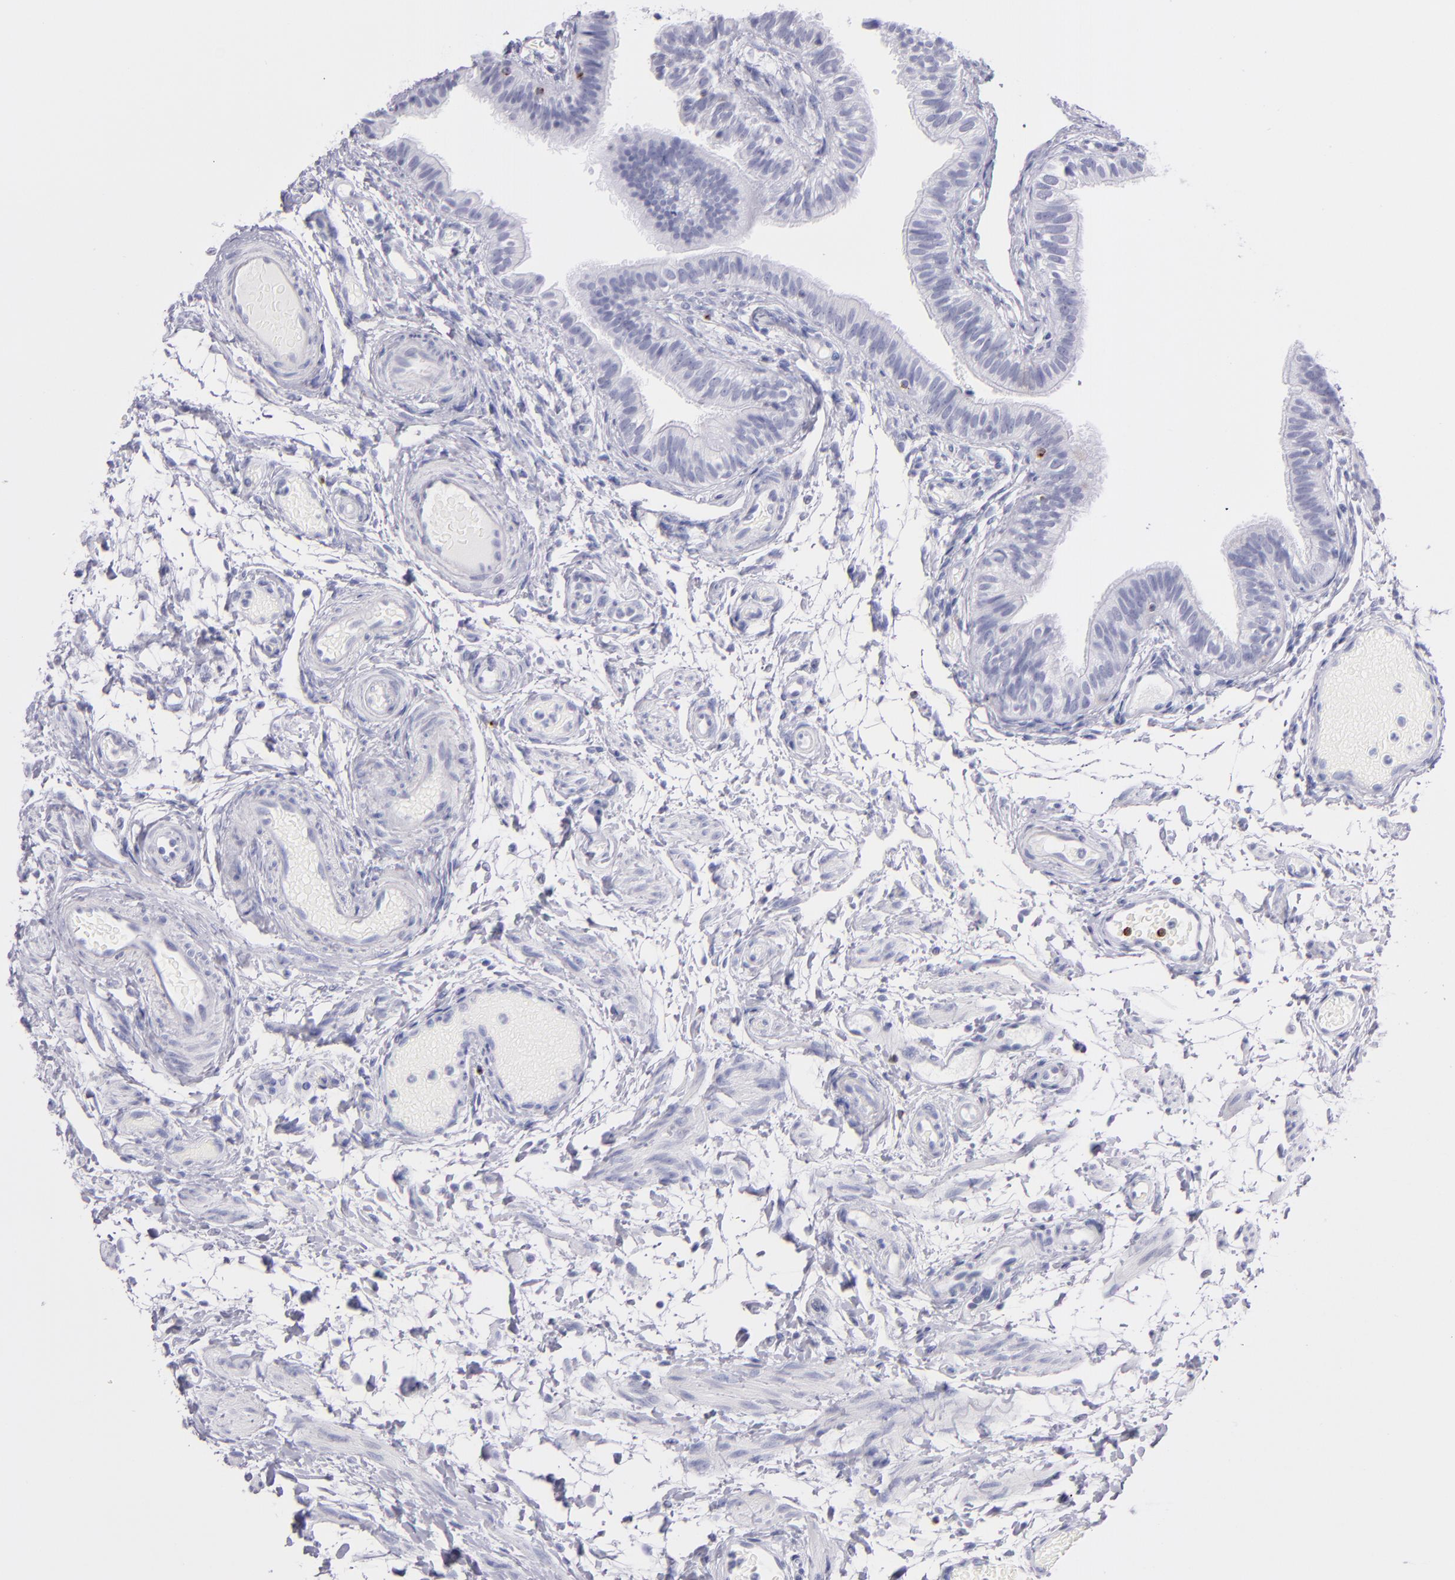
{"staining": {"intensity": "negative", "quantity": "none", "location": "none"}, "tissue": "fallopian tube", "cell_type": "Glandular cells", "image_type": "normal", "snomed": [{"axis": "morphology", "description": "Normal tissue, NOS"}, {"axis": "morphology", "description": "Dermoid, NOS"}, {"axis": "topography", "description": "Fallopian tube"}], "caption": "Glandular cells show no significant staining in unremarkable fallopian tube.", "gene": "PRF1", "patient": {"sex": "female", "age": 33}}